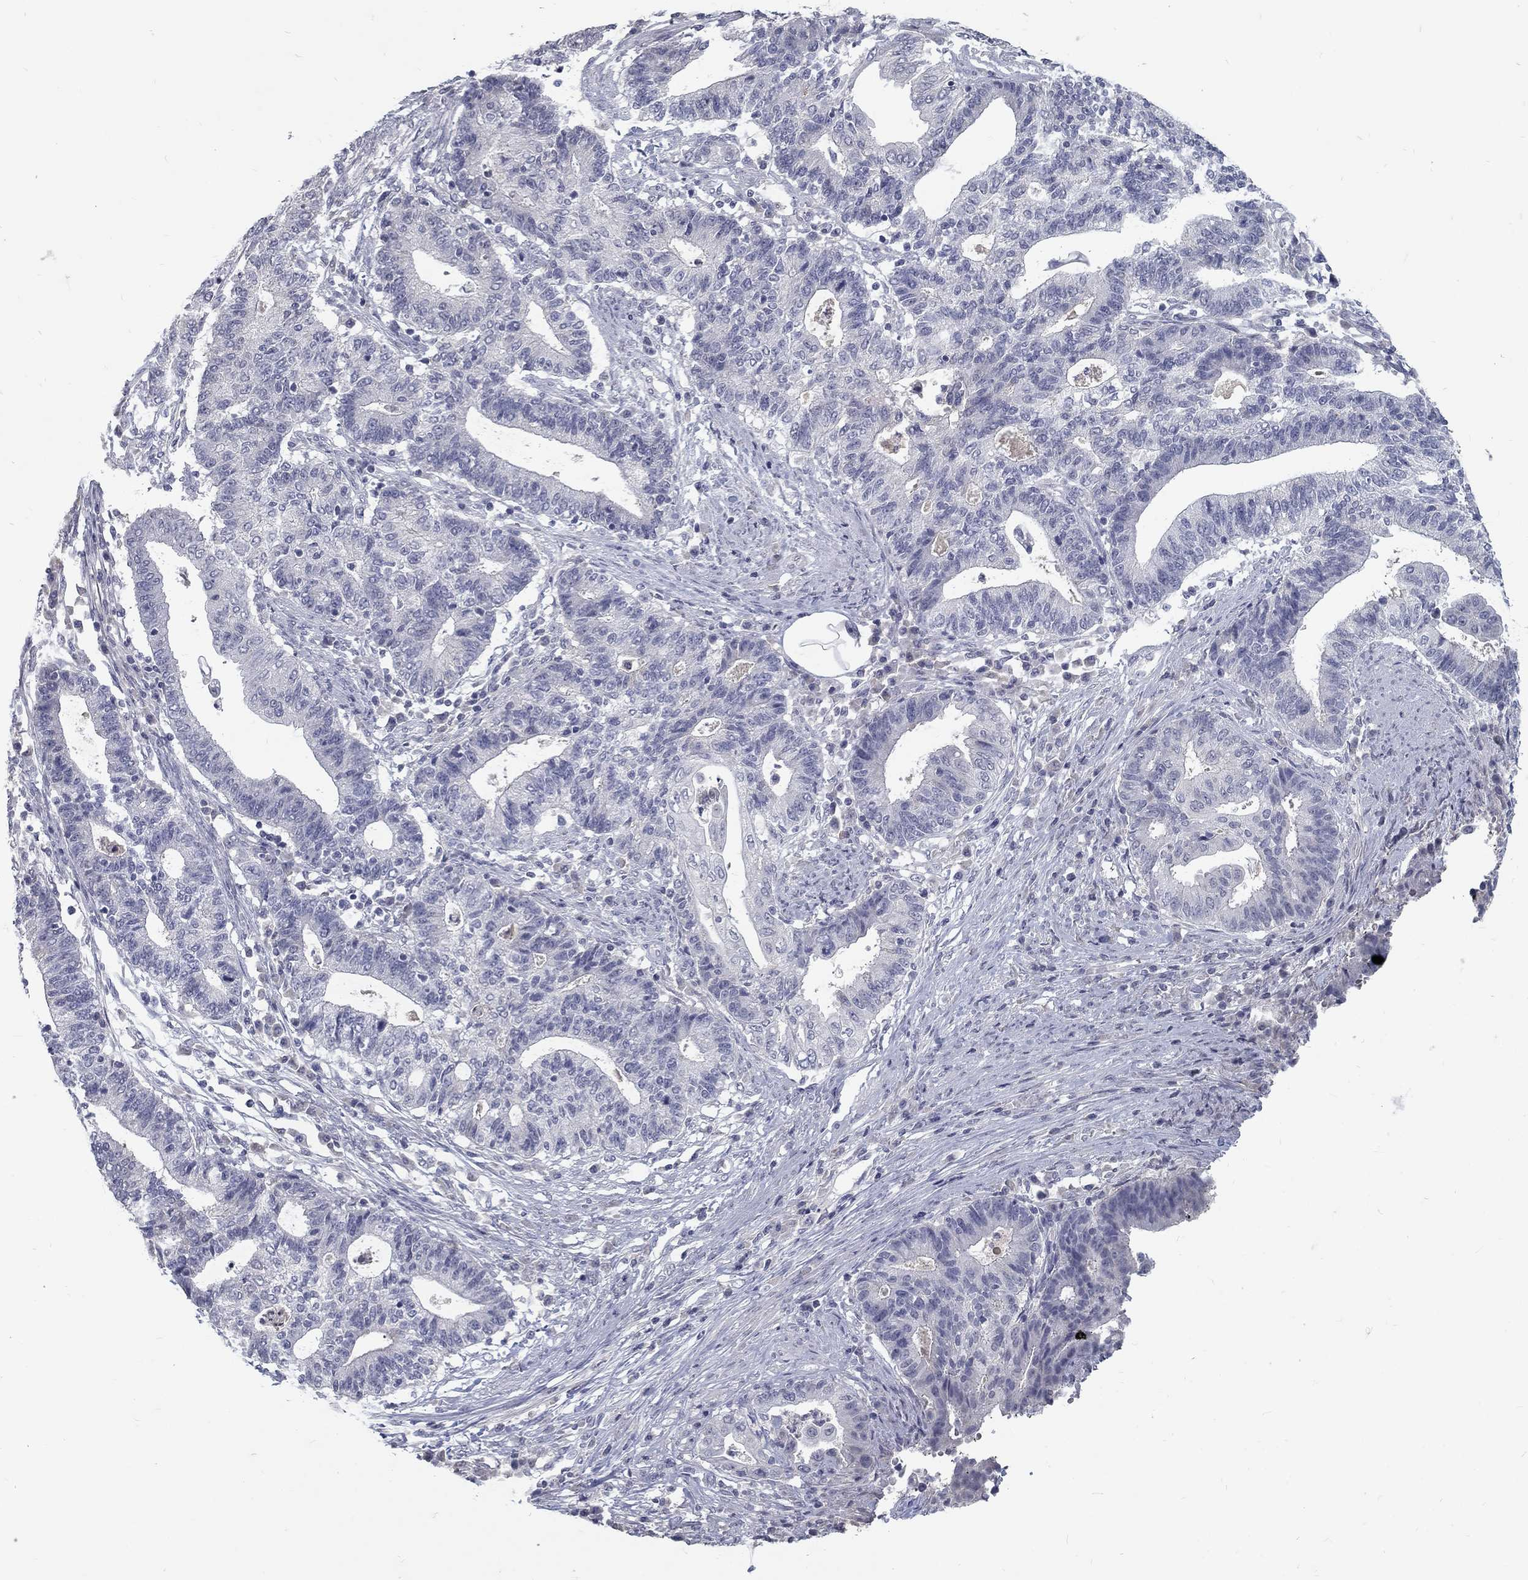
{"staining": {"intensity": "negative", "quantity": "none", "location": "none"}, "tissue": "endometrial cancer", "cell_type": "Tumor cells", "image_type": "cancer", "snomed": [{"axis": "morphology", "description": "Adenocarcinoma, NOS"}, {"axis": "topography", "description": "Uterus"}, {"axis": "topography", "description": "Endometrium"}], "caption": "An immunohistochemistry micrograph of endometrial cancer is shown. There is no staining in tumor cells of endometrial cancer.", "gene": "NOS1", "patient": {"sex": "female", "age": 54}}